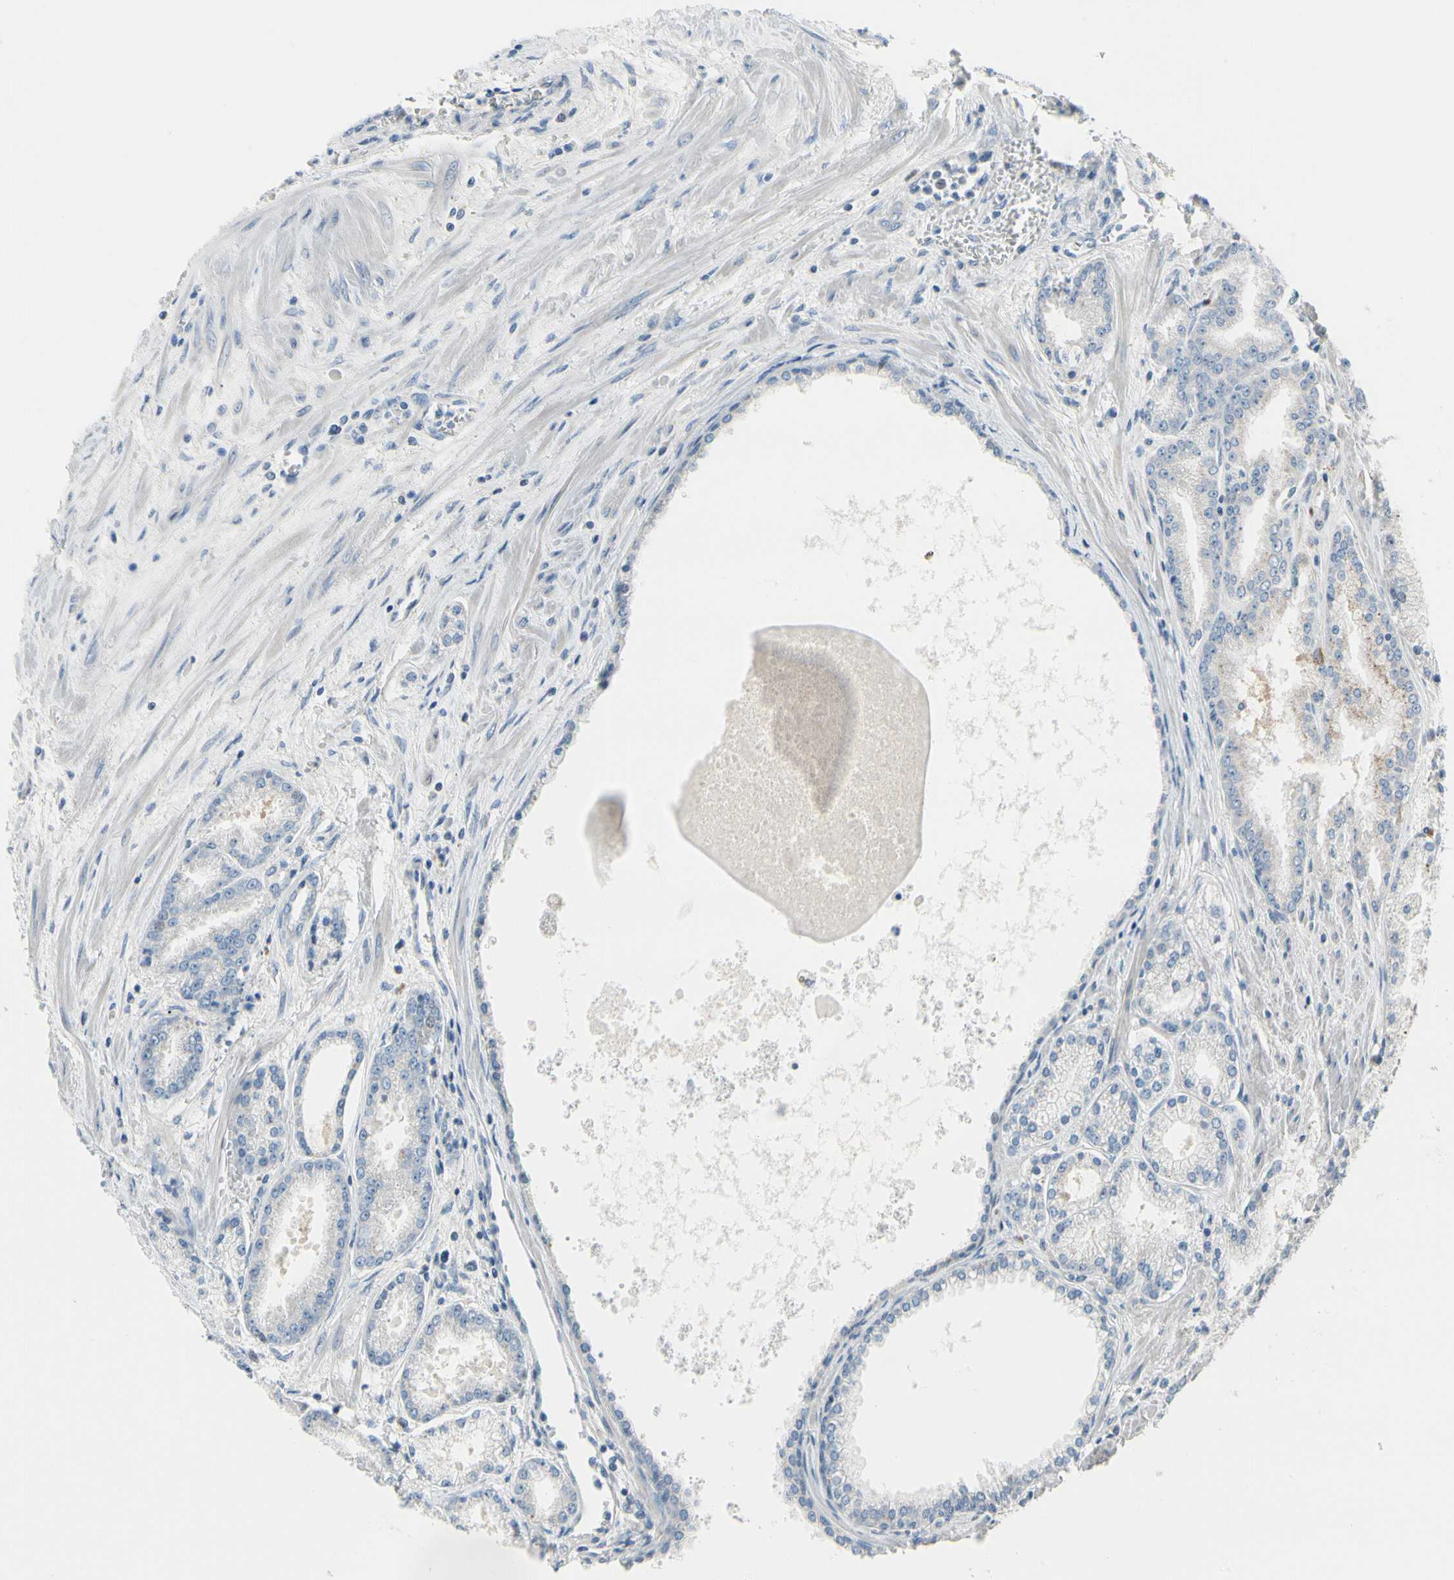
{"staining": {"intensity": "moderate", "quantity": "<25%", "location": "cytoplasmic/membranous"}, "tissue": "prostate cancer", "cell_type": "Tumor cells", "image_type": "cancer", "snomed": [{"axis": "morphology", "description": "Adenocarcinoma, High grade"}, {"axis": "topography", "description": "Prostate"}], "caption": "Immunohistochemical staining of human prostate adenocarcinoma (high-grade) displays low levels of moderate cytoplasmic/membranous positivity in about <25% of tumor cells.", "gene": "ZKSCAN4", "patient": {"sex": "male", "age": 61}}